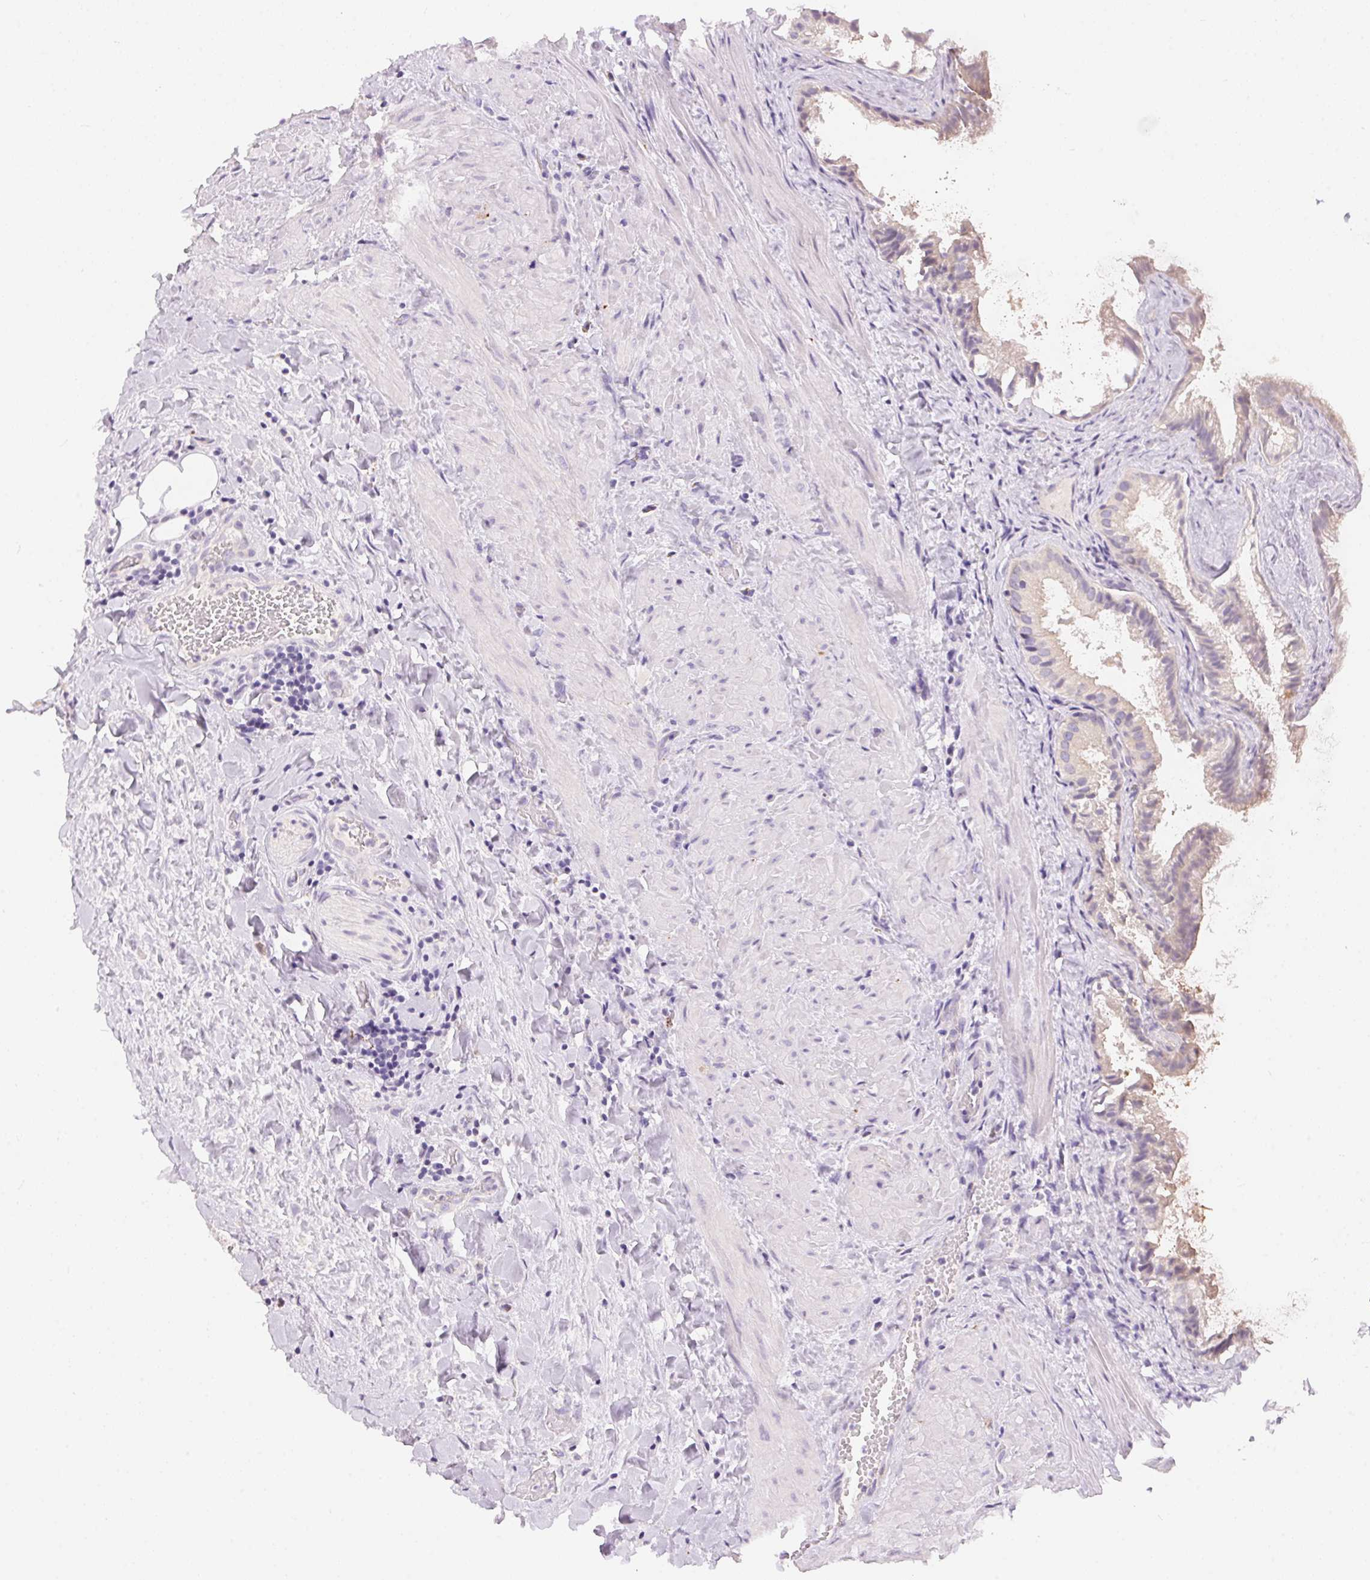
{"staining": {"intensity": "weak", "quantity": "<25%", "location": "cytoplasmic/membranous"}, "tissue": "gallbladder", "cell_type": "Glandular cells", "image_type": "normal", "snomed": [{"axis": "morphology", "description": "Normal tissue, NOS"}, {"axis": "topography", "description": "Gallbladder"}], "caption": "Micrograph shows no significant protein expression in glandular cells of benign gallbladder.", "gene": "PNLIPRP3", "patient": {"sex": "male", "age": 70}}